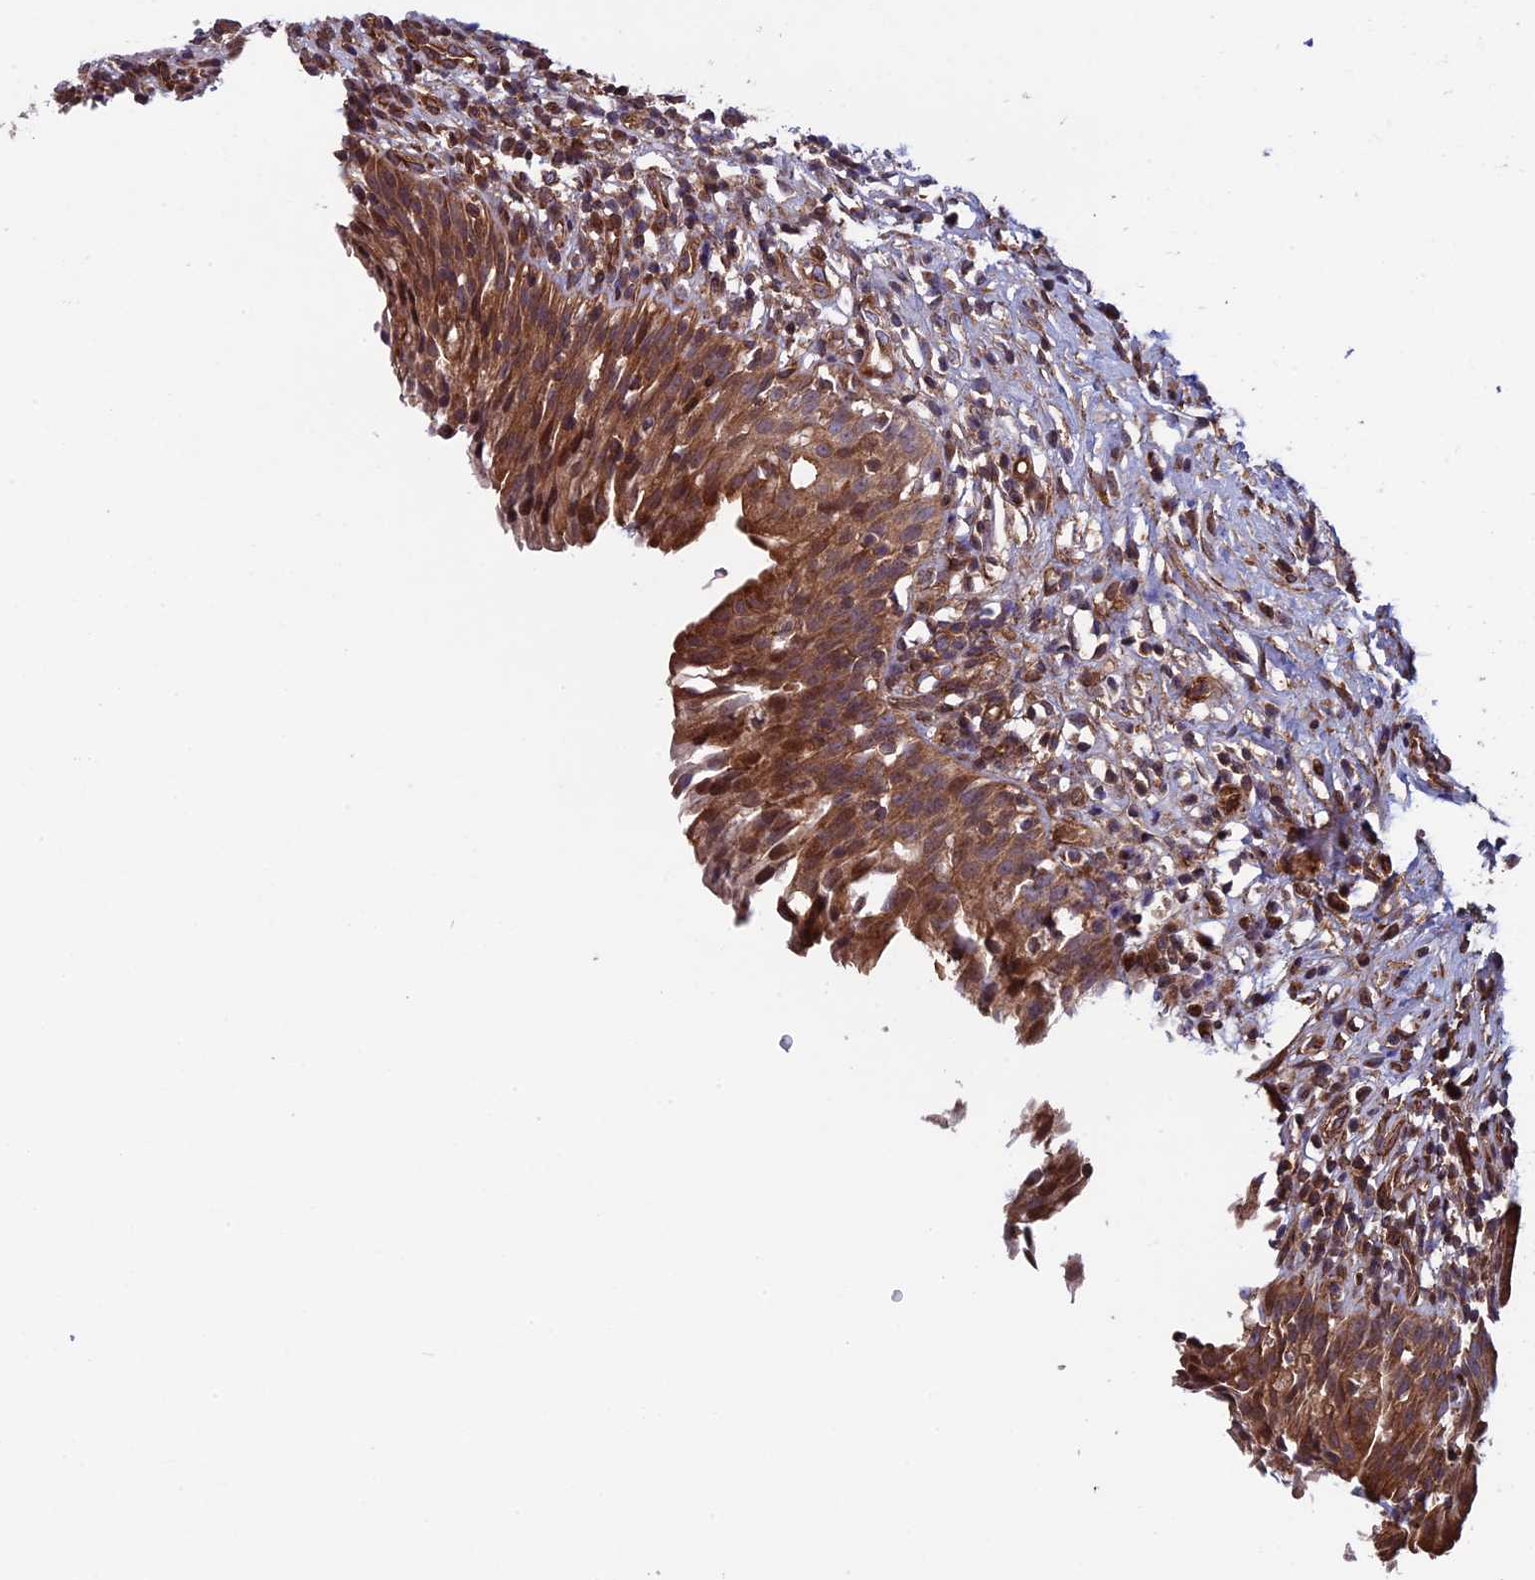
{"staining": {"intensity": "strong", "quantity": ">75%", "location": "cytoplasmic/membranous"}, "tissue": "urinary bladder", "cell_type": "Urothelial cells", "image_type": "normal", "snomed": [{"axis": "morphology", "description": "Normal tissue, NOS"}, {"axis": "morphology", "description": "Inflammation, NOS"}, {"axis": "topography", "description": "Urinary bladder"}], "caption": "Protein expression analysis of normal urinary bladder displays strong cytoplasmic/membranous expression in about >75% of urothelial cells.", "gene": "CCDC8", "patient": {"sex": "male", "age": 63}}